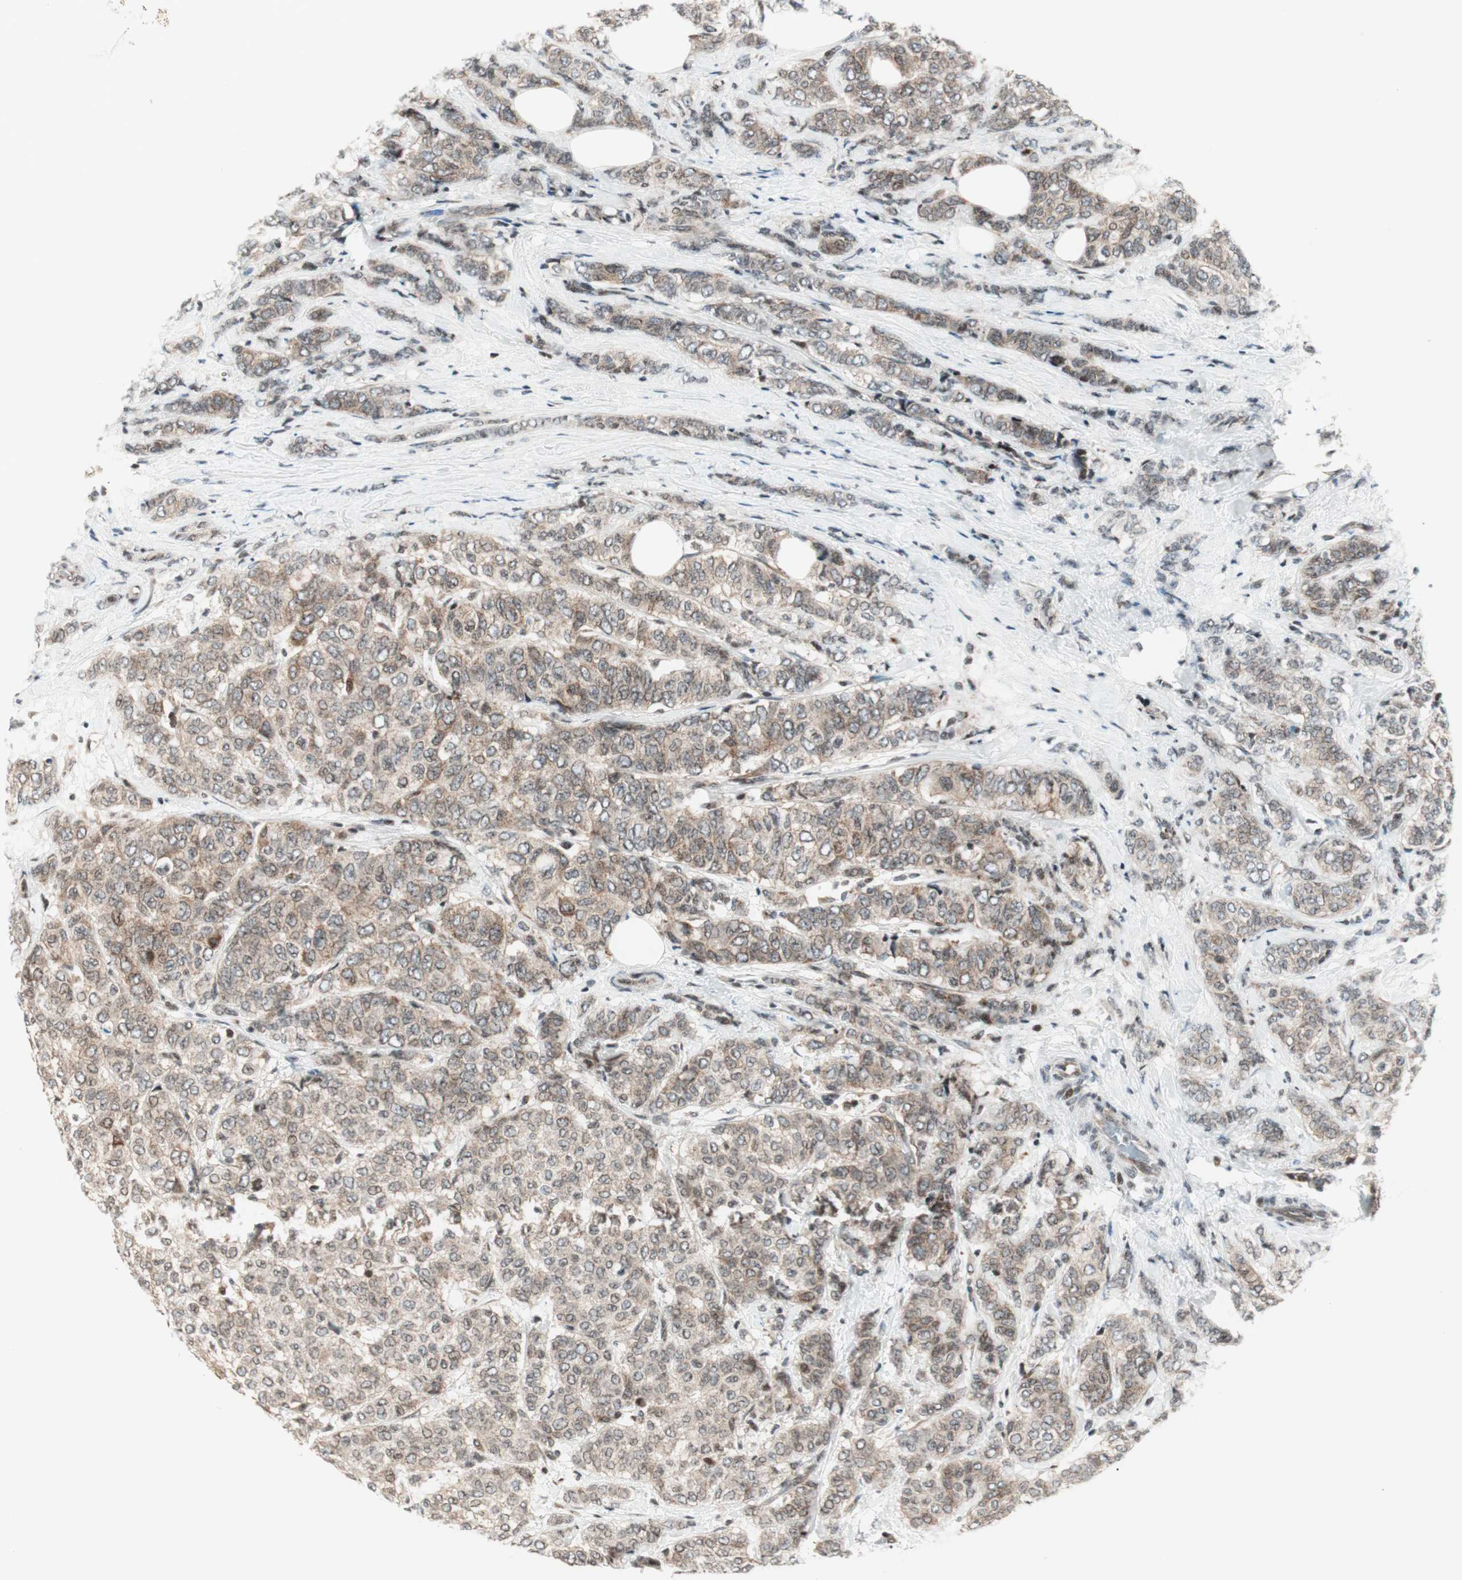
{"staining": {"intensity": "weak", "quantity": ">75%", "location": "cytoplasmic/membranous"}, "tissue": "breast cancer", "cell_type": "Tumor cells", "image_type": "cancer", "snomed": [{"axis": "morphology", "description": "Lobular carcinoma"}, {"axis": "topography", "description": "Breast"}], "caption": "Immunohistochemistry (DAB) staining of human breast cancer displays weak cytoplasmic/membranous protein positivity in approximately >75% of tumor cells. (IHC, brightfield microscopy, high magnification).", "gene": "TPT1", "patient": {"sex": "female", "age": 60}}